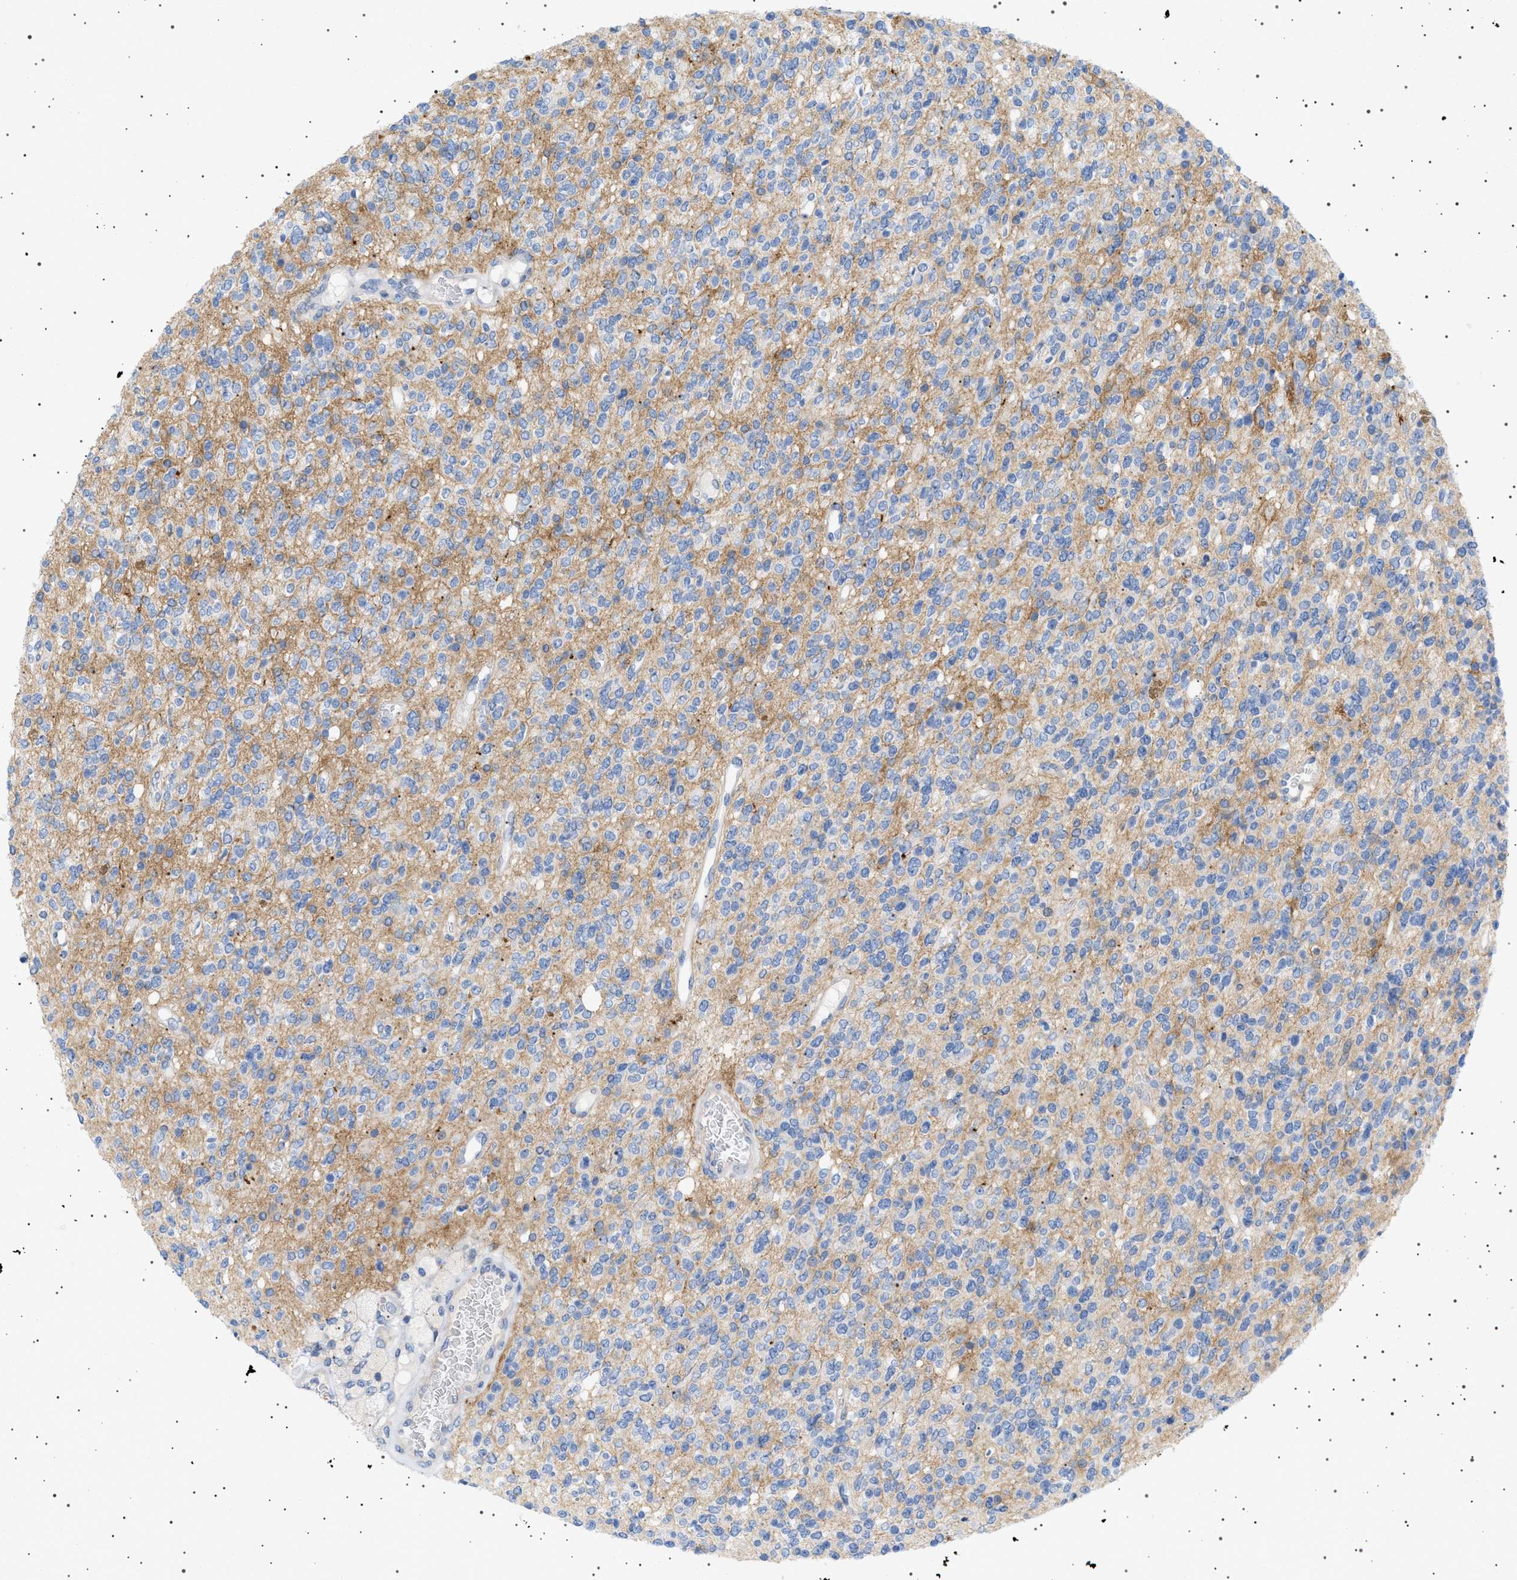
{"staining": {"intensity": "negative", "quantity": "none", "location": "none"}, "tissue": "glioma", "cell_type": "Tumor cells", "image_type": "cancer", "snomed": [{"axis": "morphology", "description": "Glioma, malignant, High grade"}, {"axis": "topography", "description": "Brain"}], "caption": "Tumor cells are negative for brown protein staining in glioma. Nuclei are stained in blue.", "gene": "ADCY10", "patient": {"sex": "male", "age": 34}}